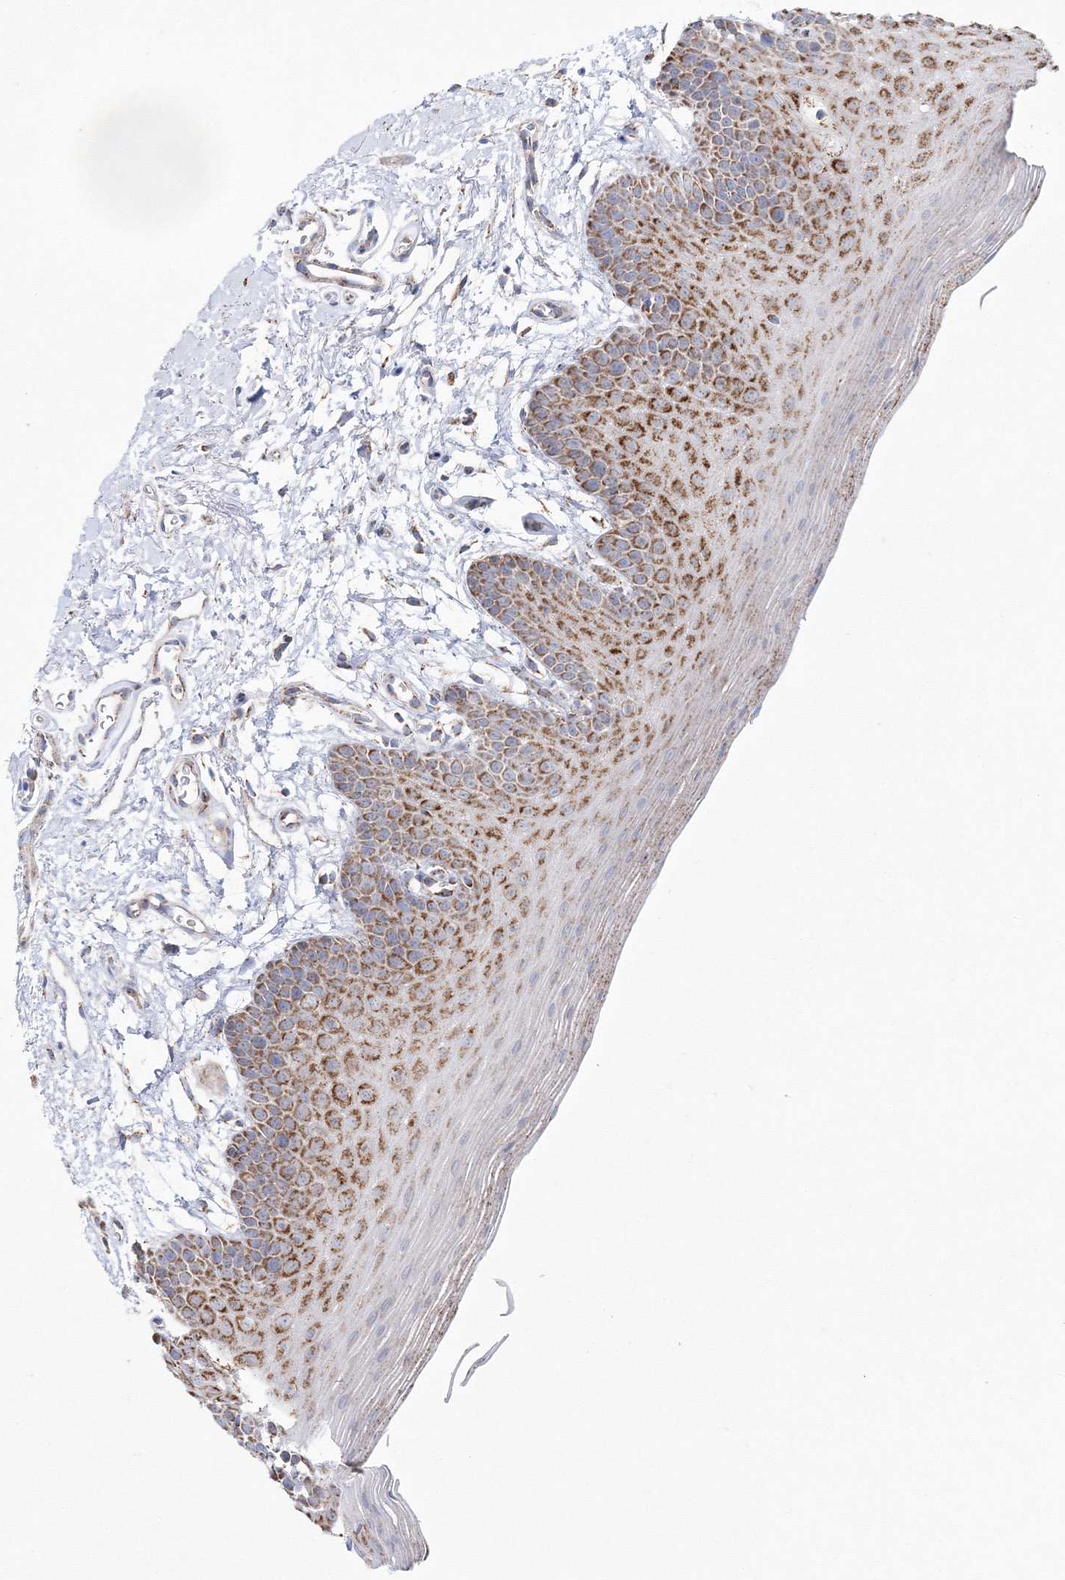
{"staining": {"intensity": "strong", "quantity": "25%-75%", "location": "cytoplasmic/membranous"}, "tissue": "oral mucosa", "cell_type": "Squamous epithelial cells", "image_type": "normal", "snomed": [{"axis": "morphology", "description": "Normal tissue, NOS"}, {"axis": "topography", "description": "Oral tissue"}], "caption": "Protein expression analysis of unremarkable human oral mucosa reveals strong cytoplasmic/membranous expression in approximately 25%-75% of squamous epithelial cells.", "gene": "HIBCH", "patient": {"sex": "male", "age": 62}}